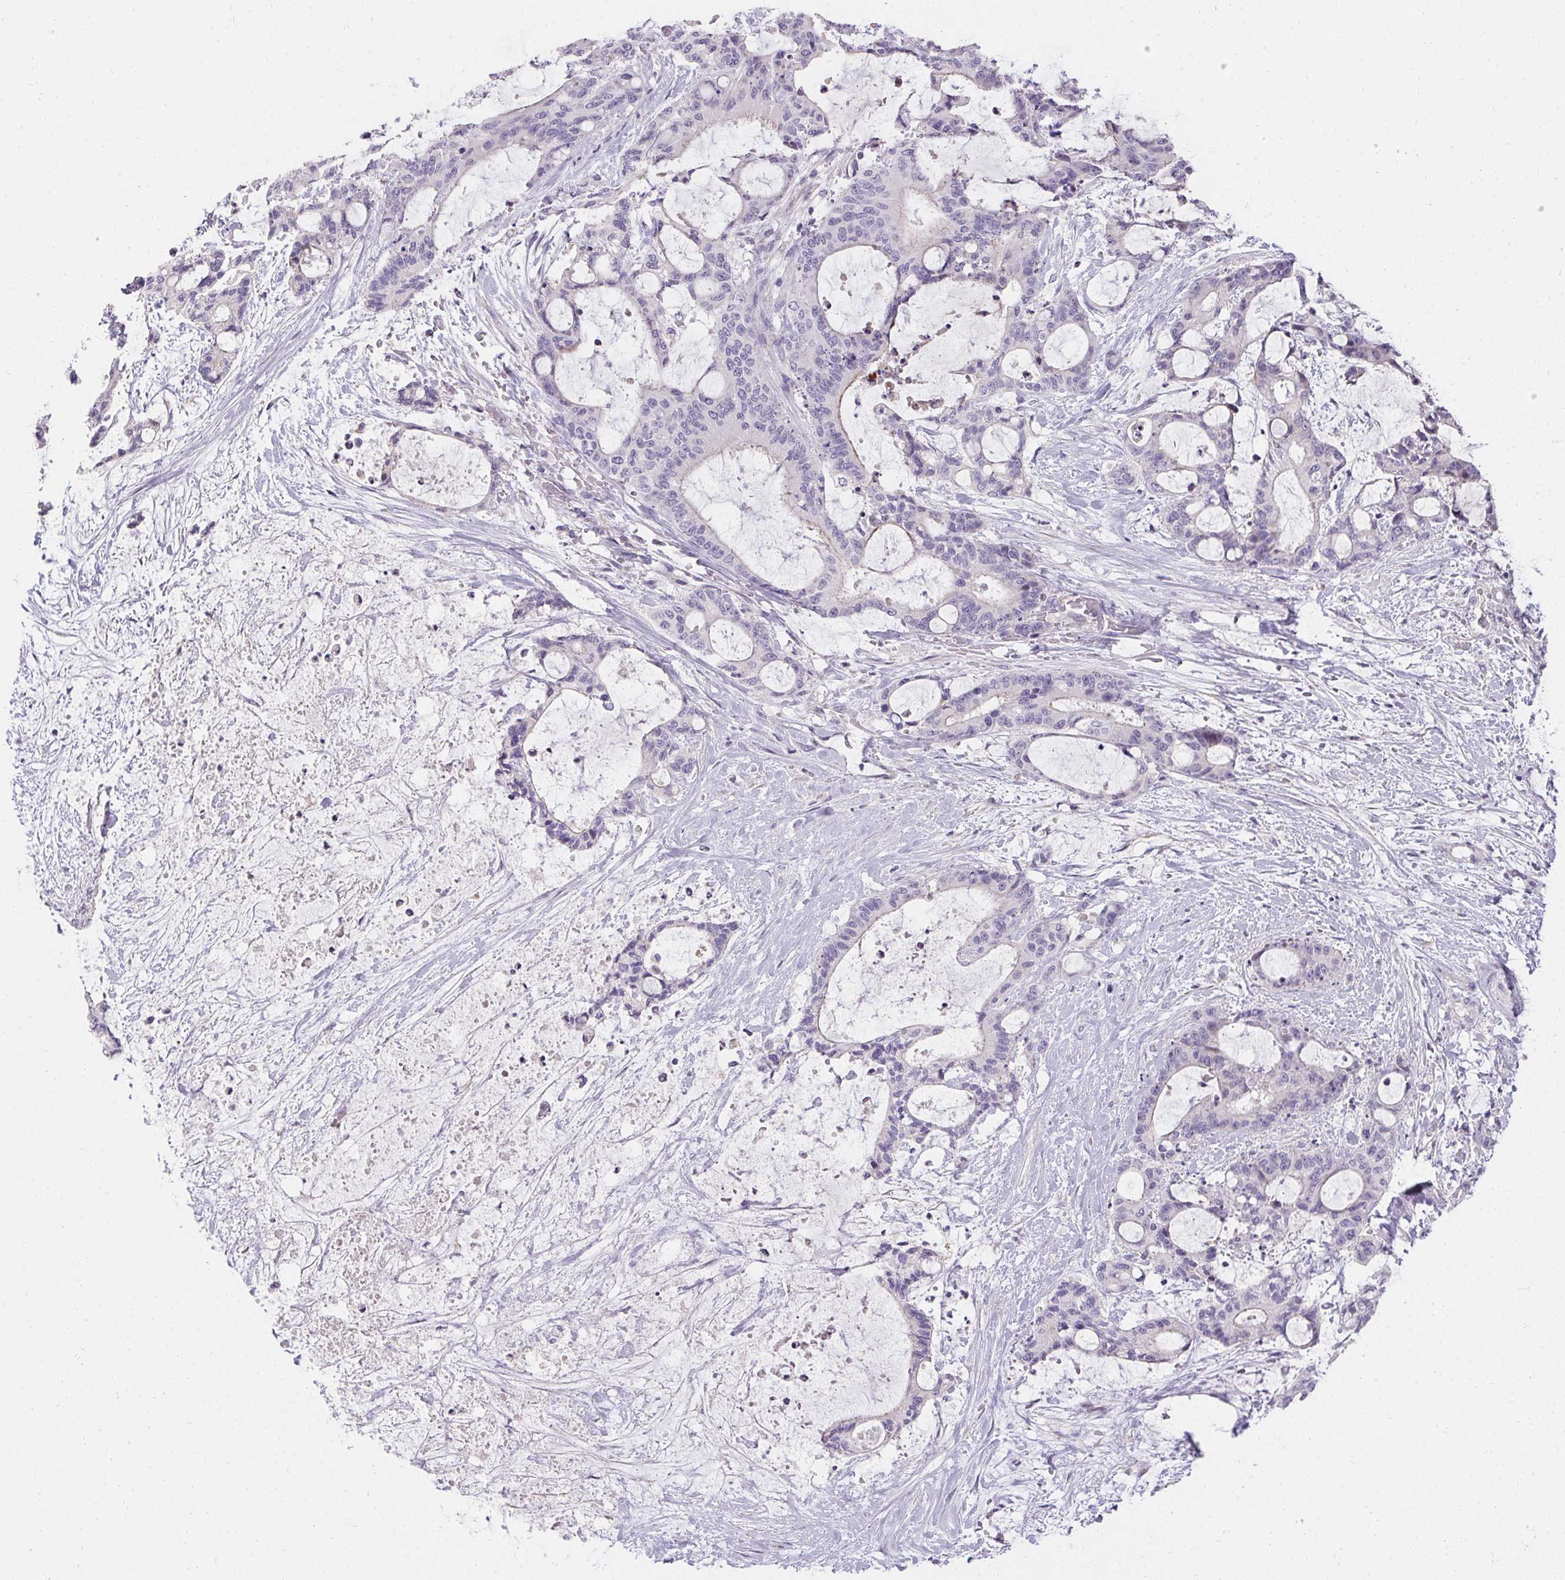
{"staining": {"intensity": "negative", "quantity": "none", "location": "none"}, "tissue": "liver cancer", "cell_type": "Tumor cells", "image_type": "cancer", "snomed": [{"axis": "morphology", "description": "Normal tissue, NOS"}, {"axis": "morphology", "description": "Cholangiocarcinoma"}, {"axis": "topography", "description": "Liver"}, {"axis": "topography", "description": "Peripheral nerve tissue"}], "caption": "Image shows no protein expression in tumor cells of cholangiocarcinoma (liver) tissue. Brightfield microscopy of immunohistochemistry stained with DAB (brown) and hematoxylin (blue), captured at high magnification.", "gene": "TRIP13", "patient": {"sex": "female", "age": 73}}